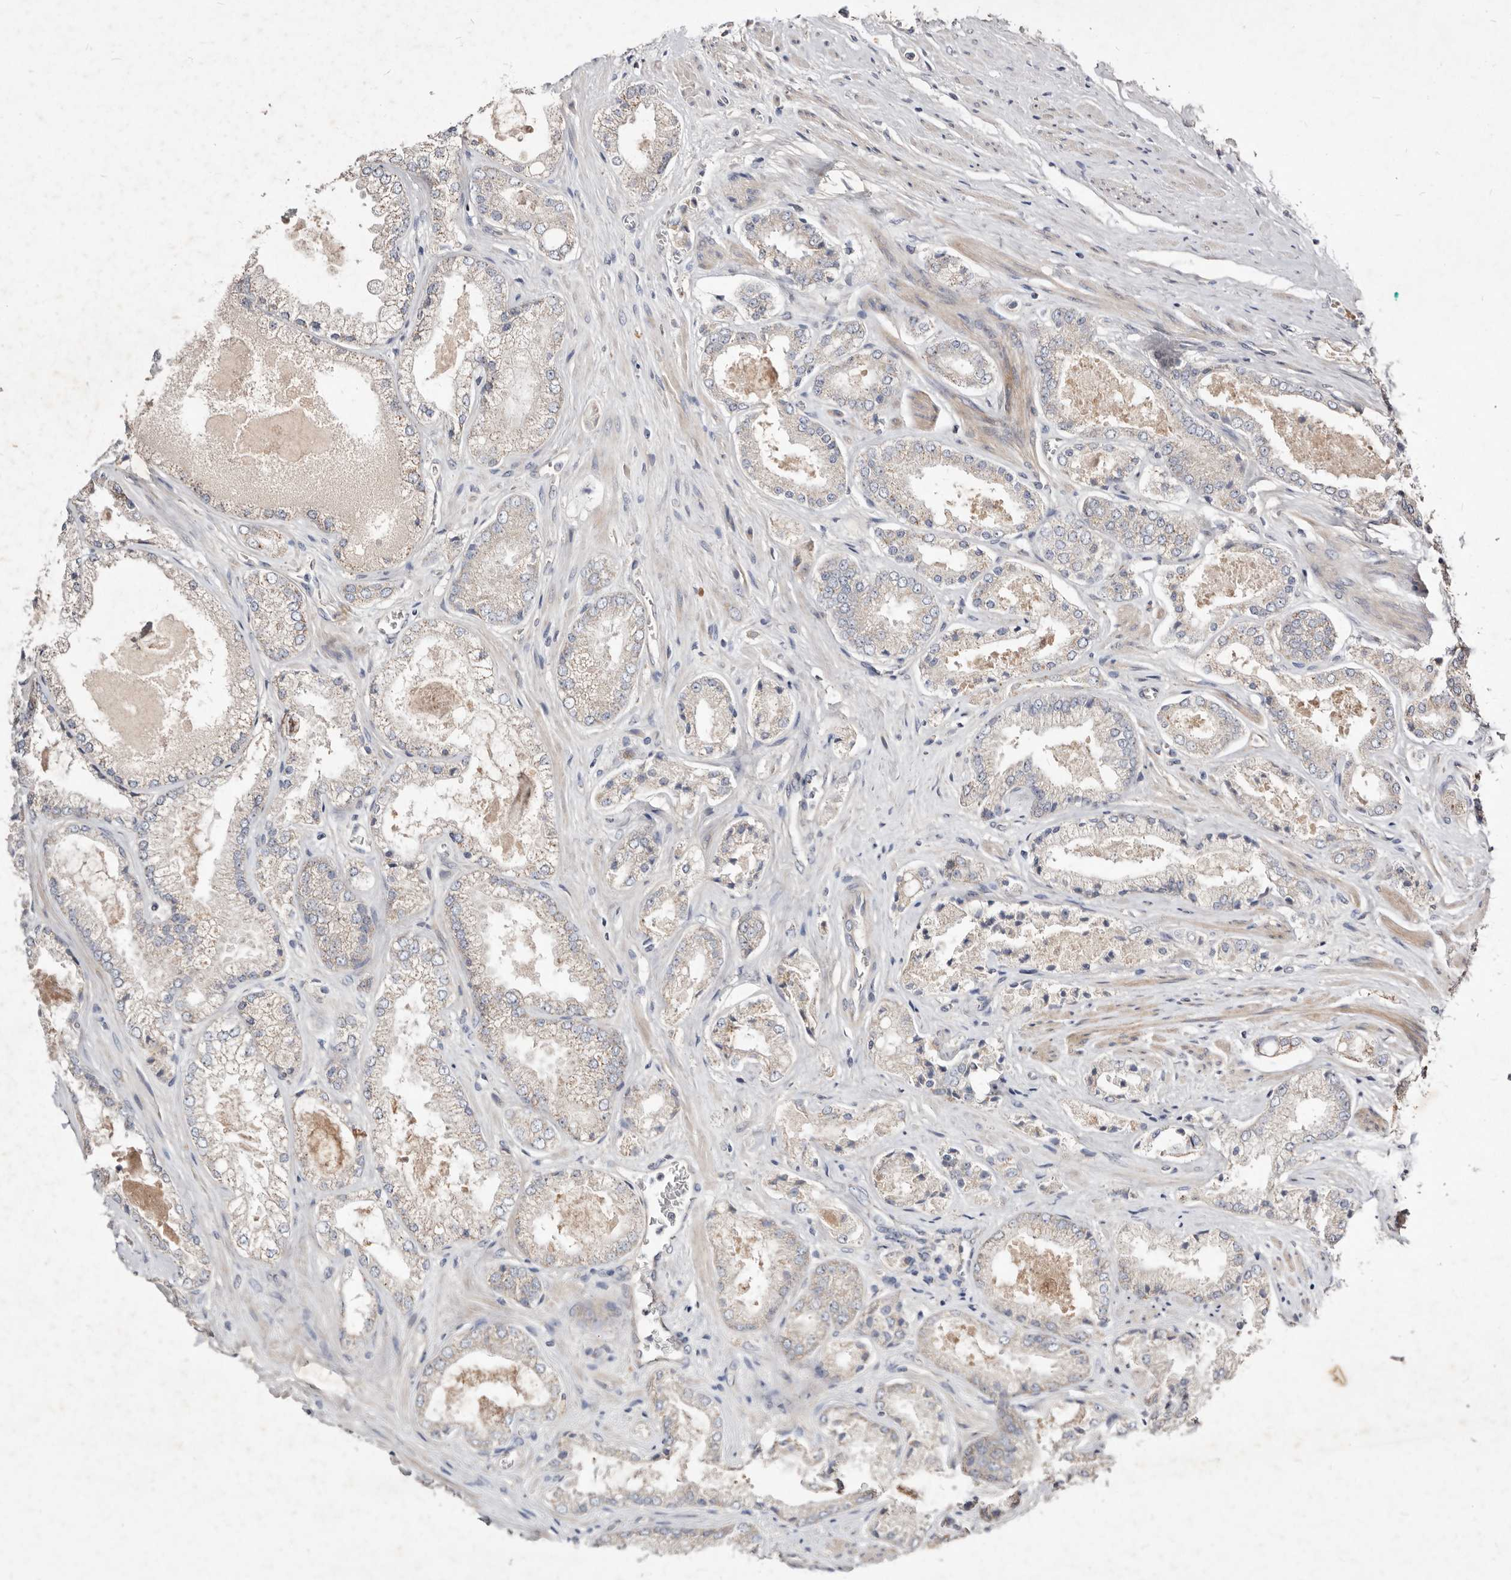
{"staining": {"intensity": "negative", "quantity": "none", "location": "none"}, "tissue": "prostate cancer", "cell_type": "Tumor cells", "image_type": "cancer", "snomed": [{"axis": "morphology", "description": "Adenocarcinoma, High grade"}, {"axis": "topography", "description": "Prostate"}], "caption": "Immunohistochemistry image of neoplastic tissue: human prostate high-grade adenocarcinoma stained with DAB (3,3'-diaminobenzidine) displays no significant protein positivity in tumor cells.", "gene": "SLC25A20", "patient": {"sex": "male", "age": 58}}